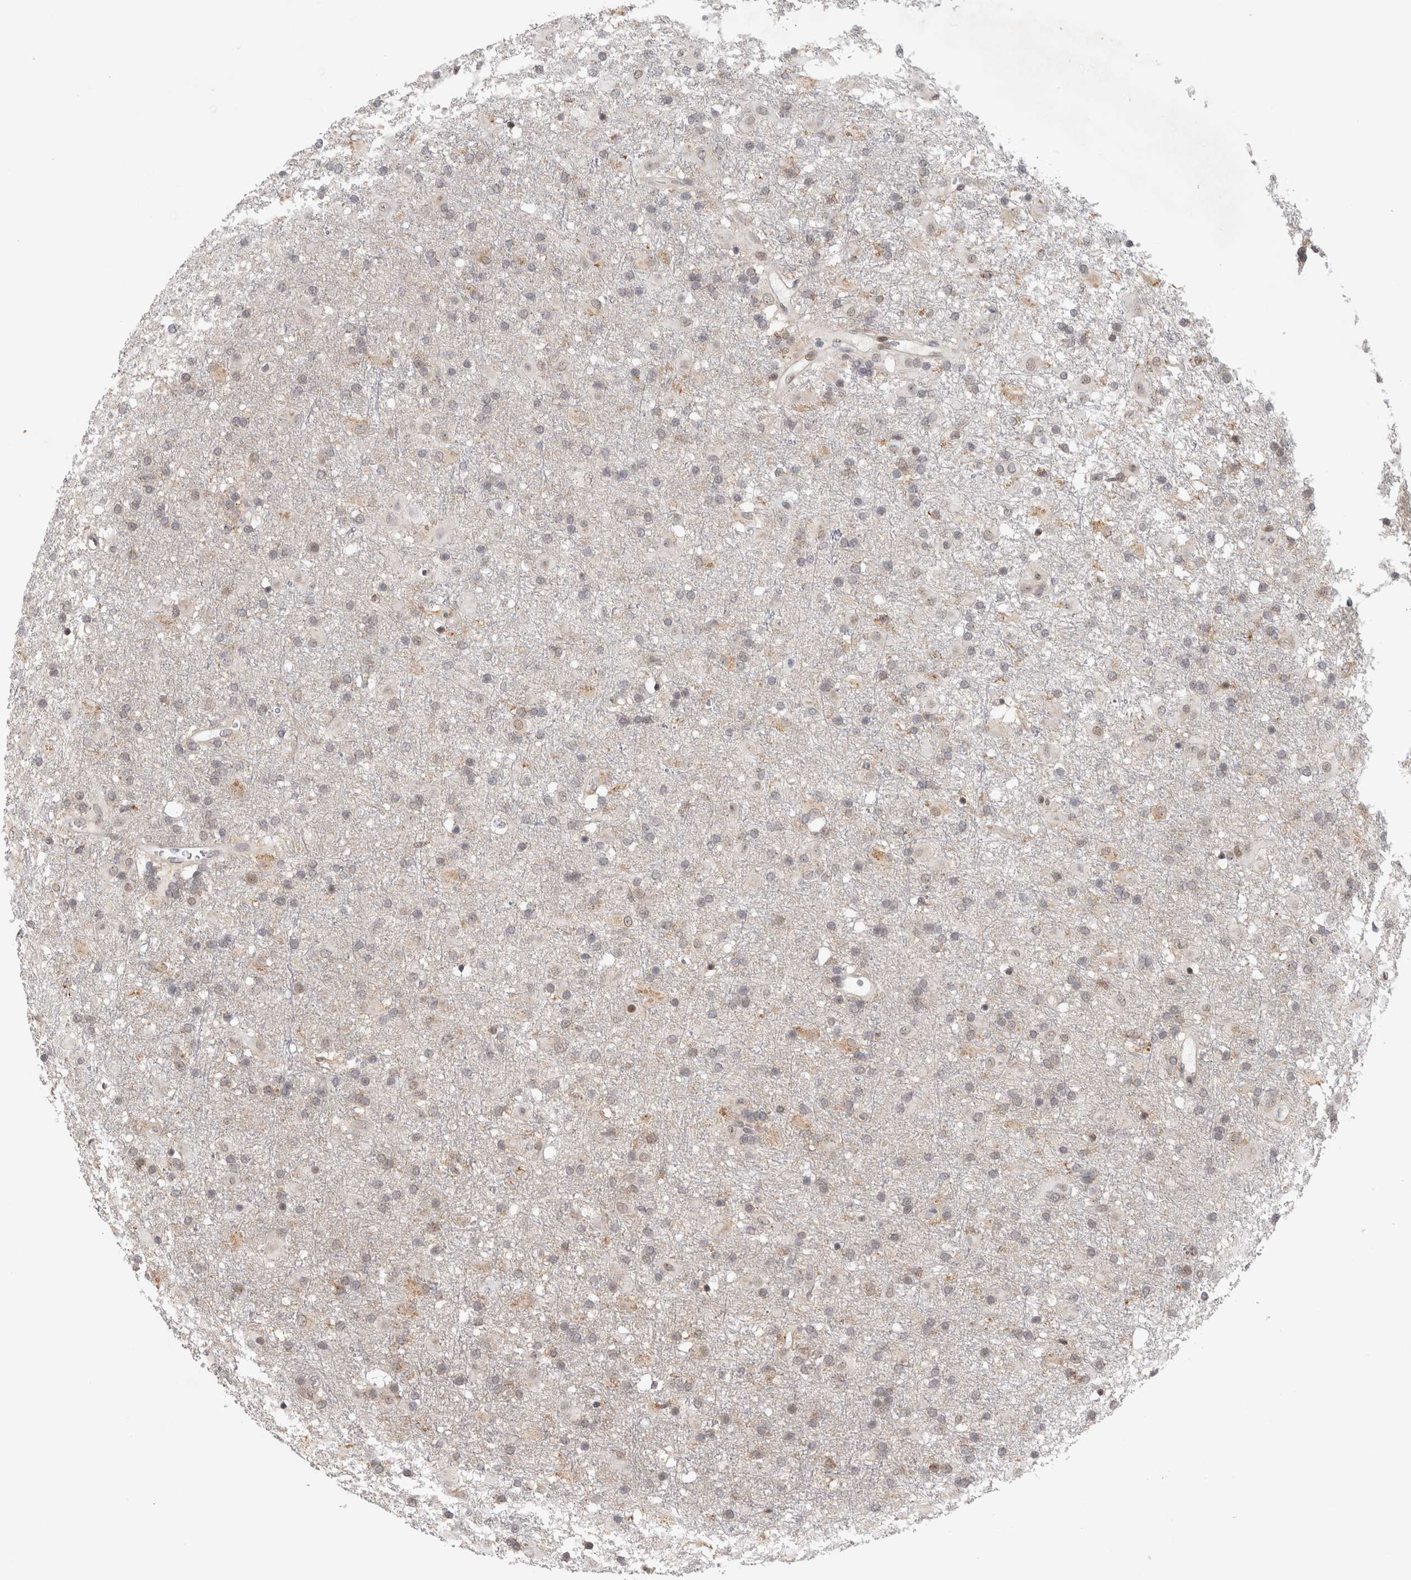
{"staining": {"intensity": "weak", "quantity": "<25%", "location": "cytoplasmic/membranous"}, "tissue": "glioma", "cell_type": "Tumor cells", "image_type": "cancer", "snomed": [{"axis": "morphology", "description": "Glioma, malignant, Low grade"}, {"axis": "topography", "description": "Brain"}], "caption": "DAB (3,3'-diaminobenzidine) immunohistochemical staining of glioma displays no significant positivity in tumor cells.", "gene": "SRARP", "patient": {"sex": "male", "age": 65}}